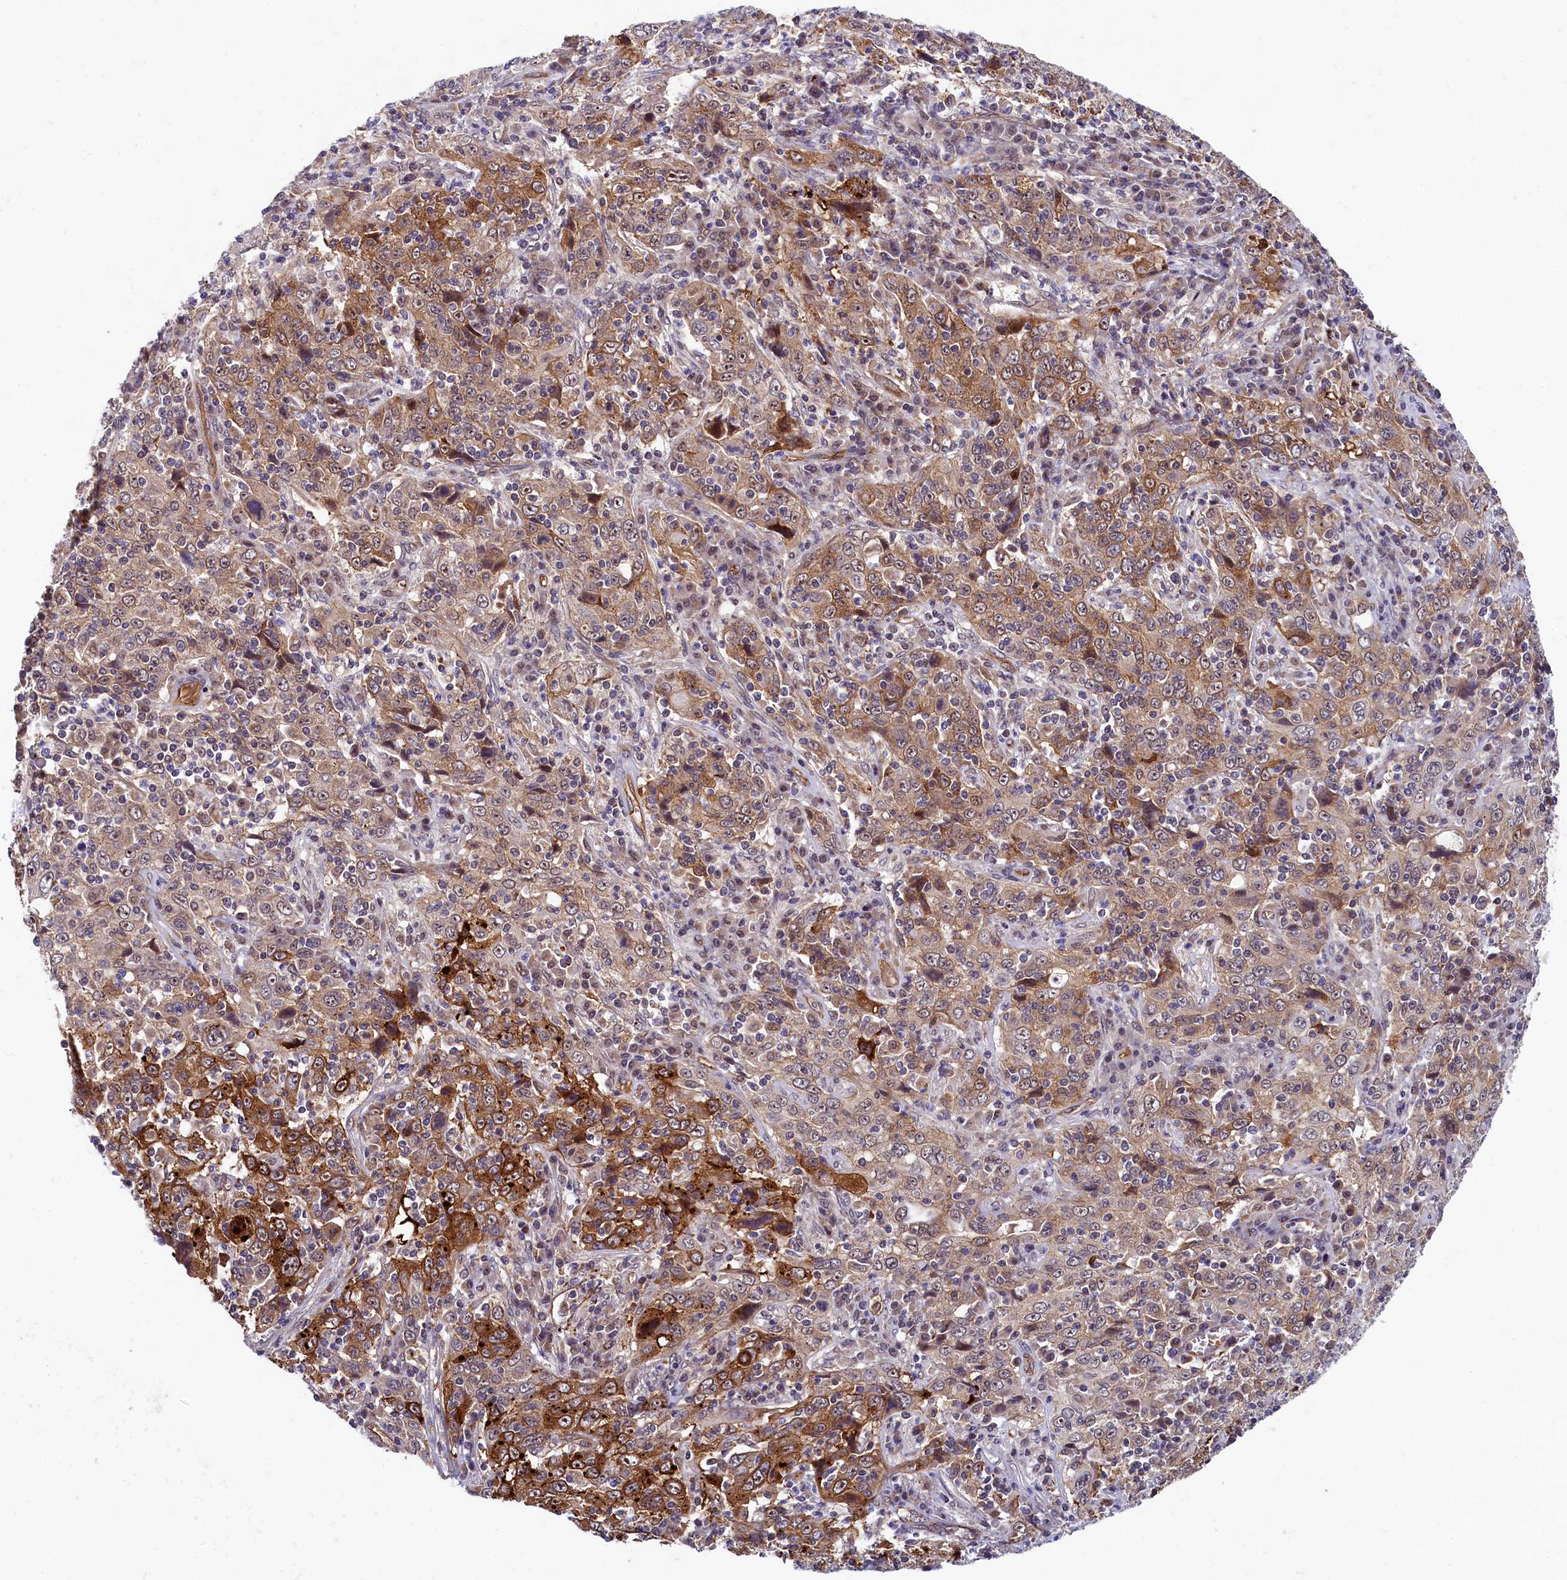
{"staining": {"intensity": "moderate", "quantity": ">75%", "location": "cytoplasmic/membranous,nuclear"}, "tissue": "cervical cancer", "cell_type": "Tumor cells", "image_type": "cancer", "snomed": [{"axis": "morphology", "description": "Squamous cell carcinoma, NOS"}, {"axis": "topography", "description": "Cervix"}], "caption": "Cervical cancer (squamous cell carcinoma) stained for a protein (brown) reveals moderate cytoplasmic/membranous and nuclear positive expression in about >75% of tumor cells.", "gene": "ARL14EP", "patient": {"sex": "female", "age": 46}}